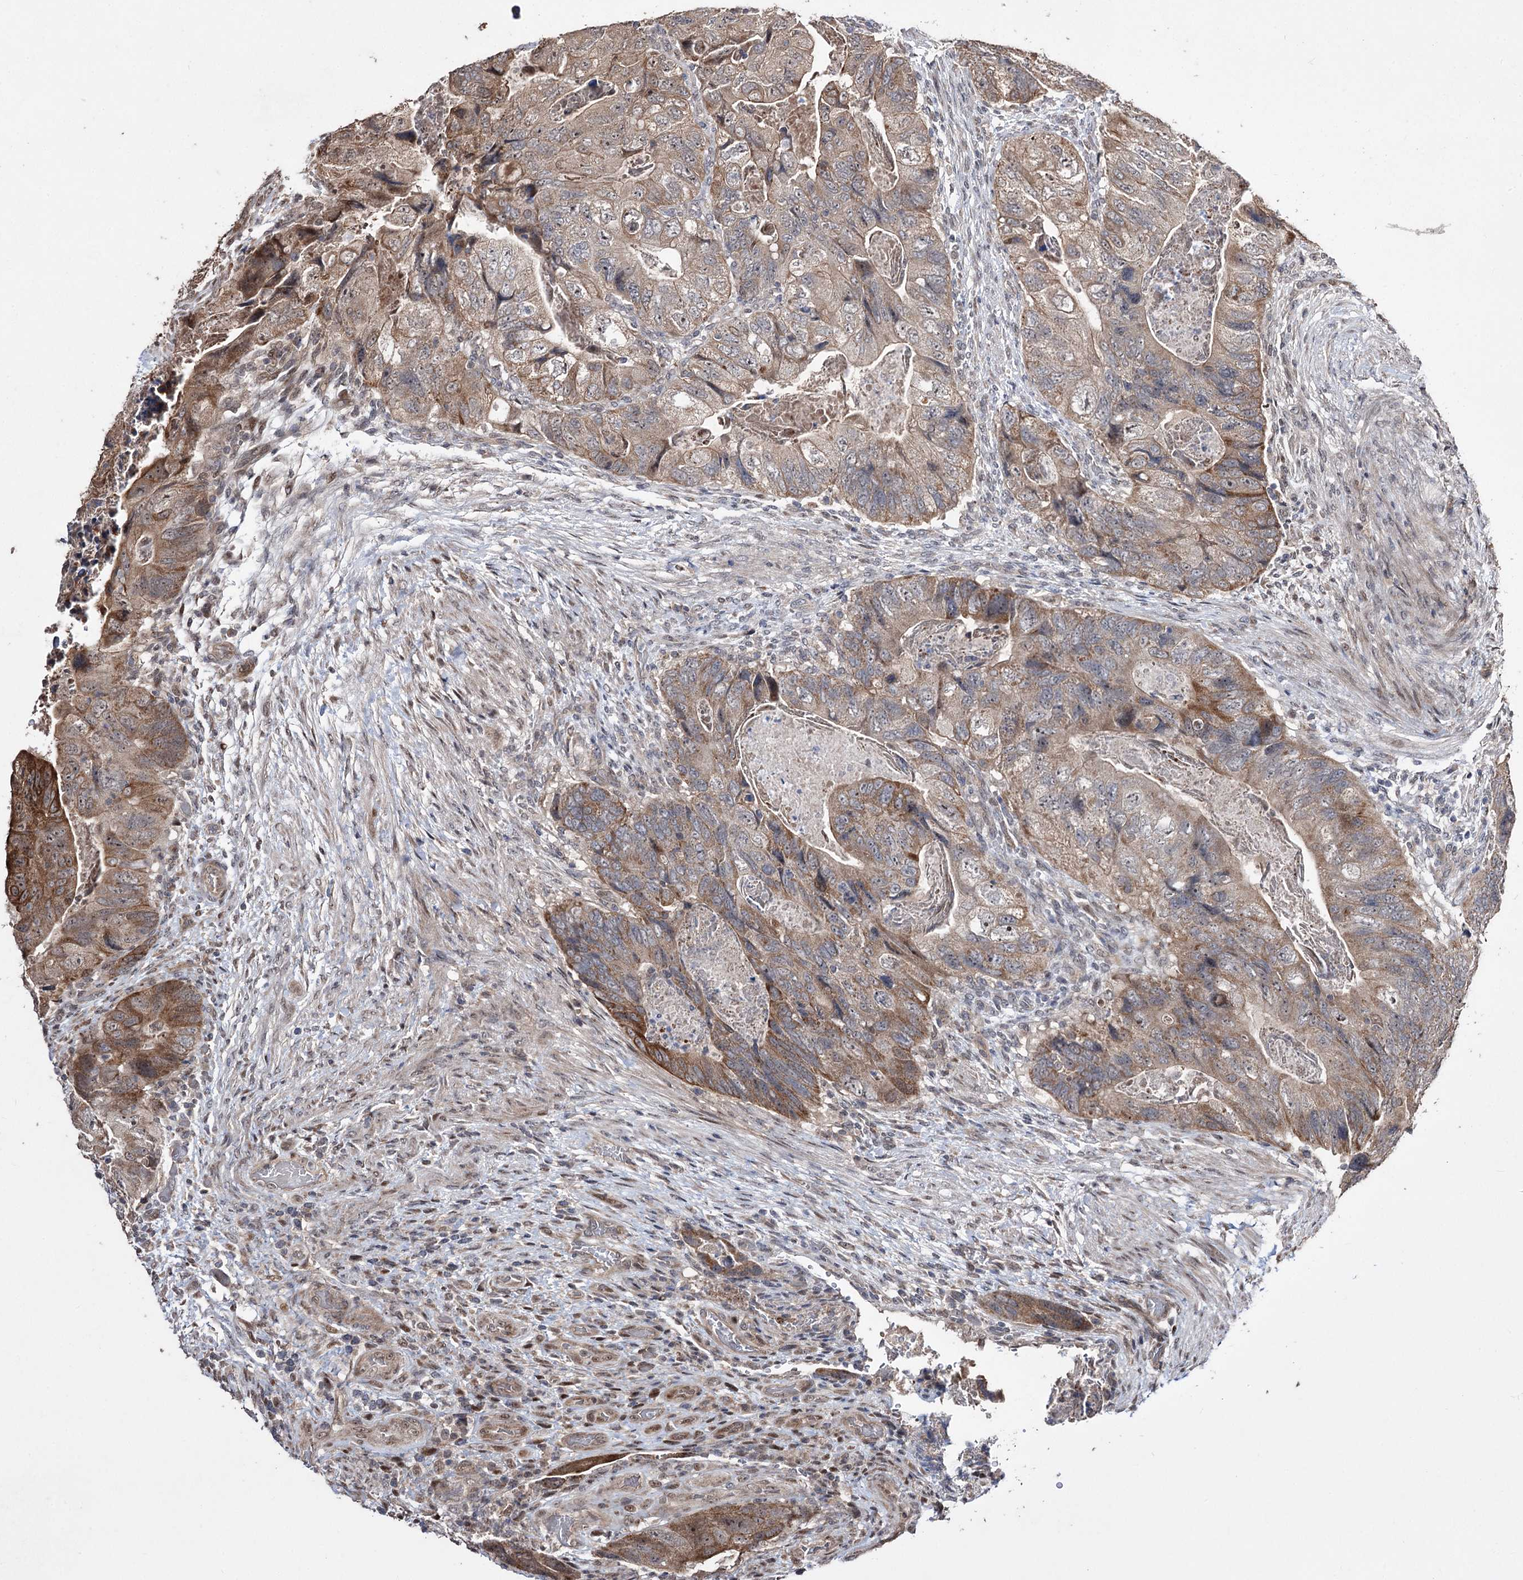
{"staining": {"intensity": "moderate", "quantity": ">75%", "location": "cytoplasmic/membranous"}, "tissue": "colorectal cancer", "cell_type": "Tumor cells", "image_type": "cancer", "snomed": [{"axis": "morphology", "description": "Adenocarcinoma, NOS"}, {"axis": "topography", "description": "Rectum"}], "caption": "A brown stain highlights moderate cytoplasmic/membranous expression of a protein in colorectal cancer tumor cells.", "gene": "CPNE8", "patient": {"sex": "male", "age": 63}}